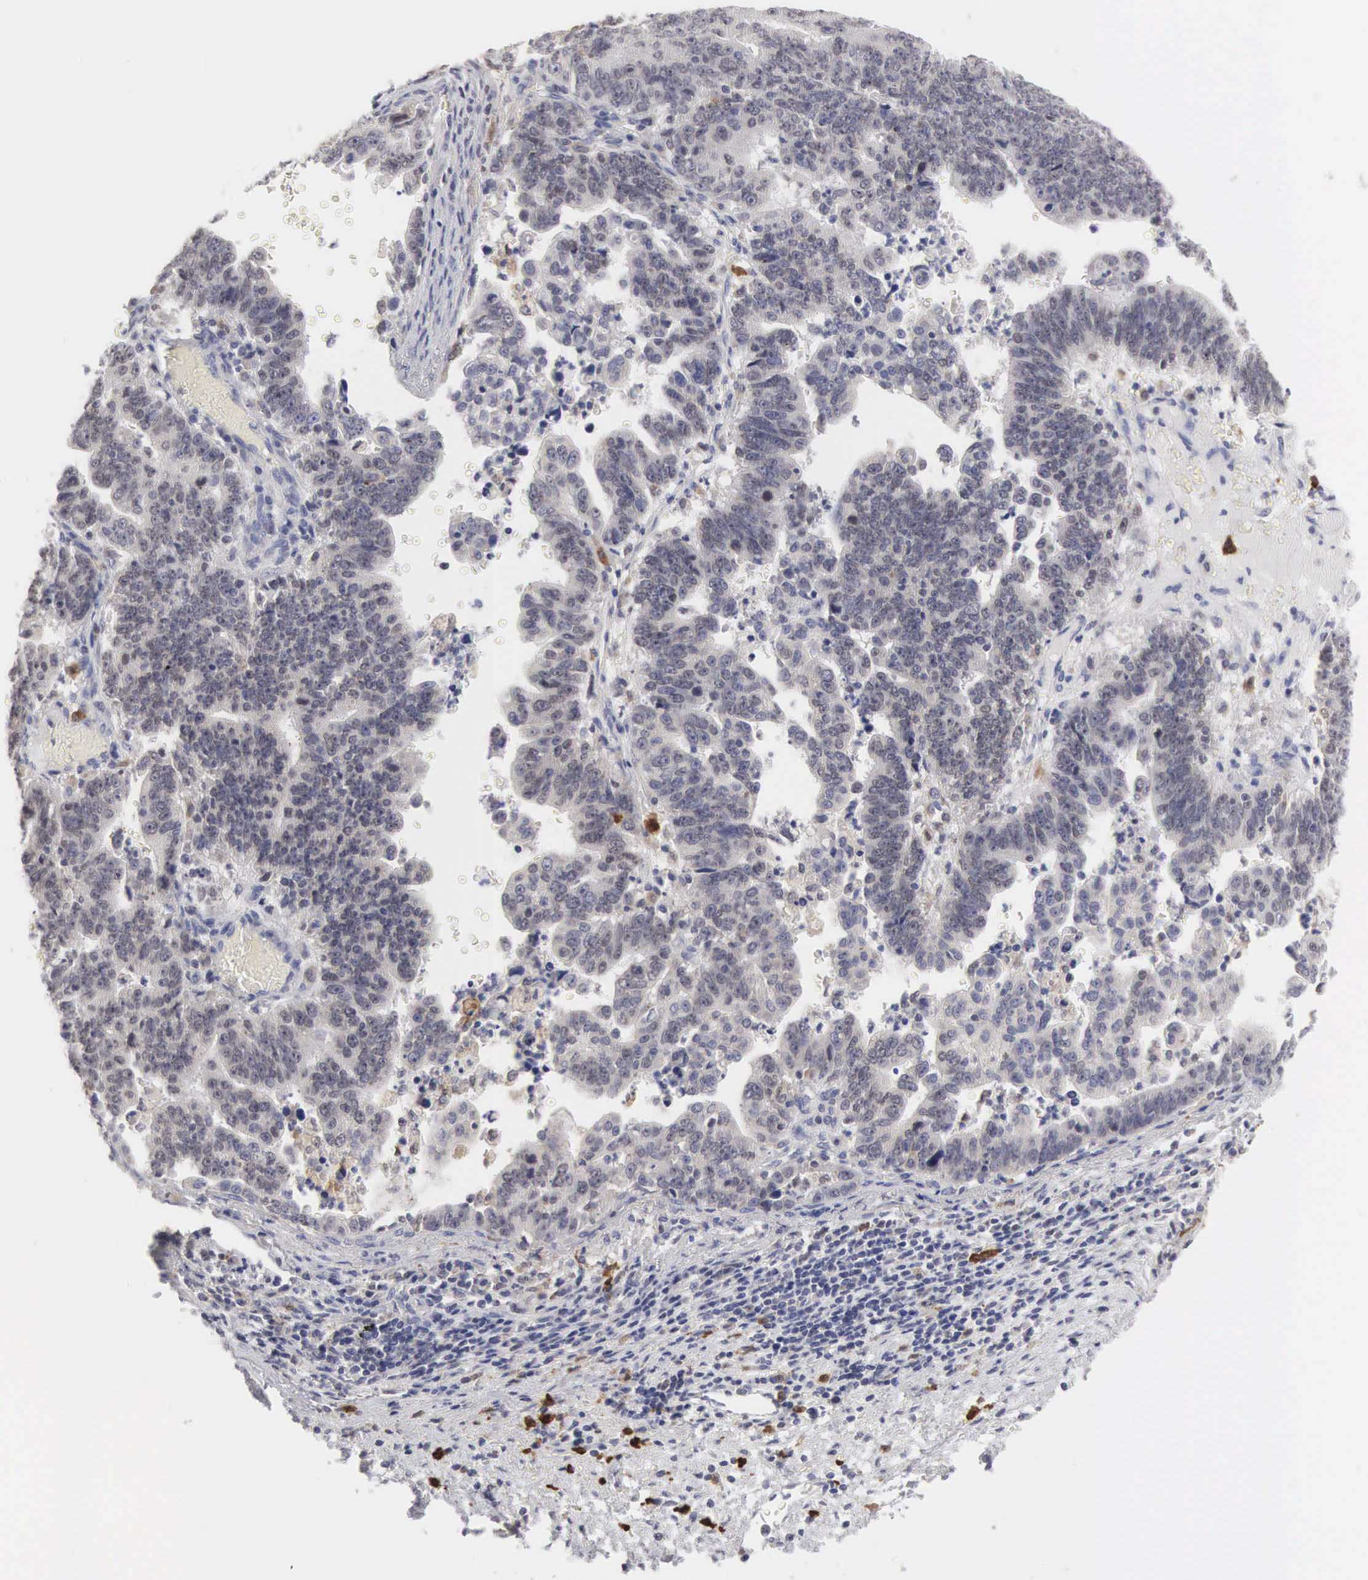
{"staining": {"intensity": "negative", "quantity": "none", "location": "none"}, "tissue": "stomach cancer", "cell_type": "Tumor cells", "image_type": "cancer", "snomed": [{"axis": "morphology", "description": "Adenocarcinoma, NOS"}, {"axis": "topography", "description": "Stomach, upper"}], "caption": "Tumor cells show no significant protein expression in stomach cancer.", "gene": "HMOX1", "patient": {"sex": "female", "age": 50}}